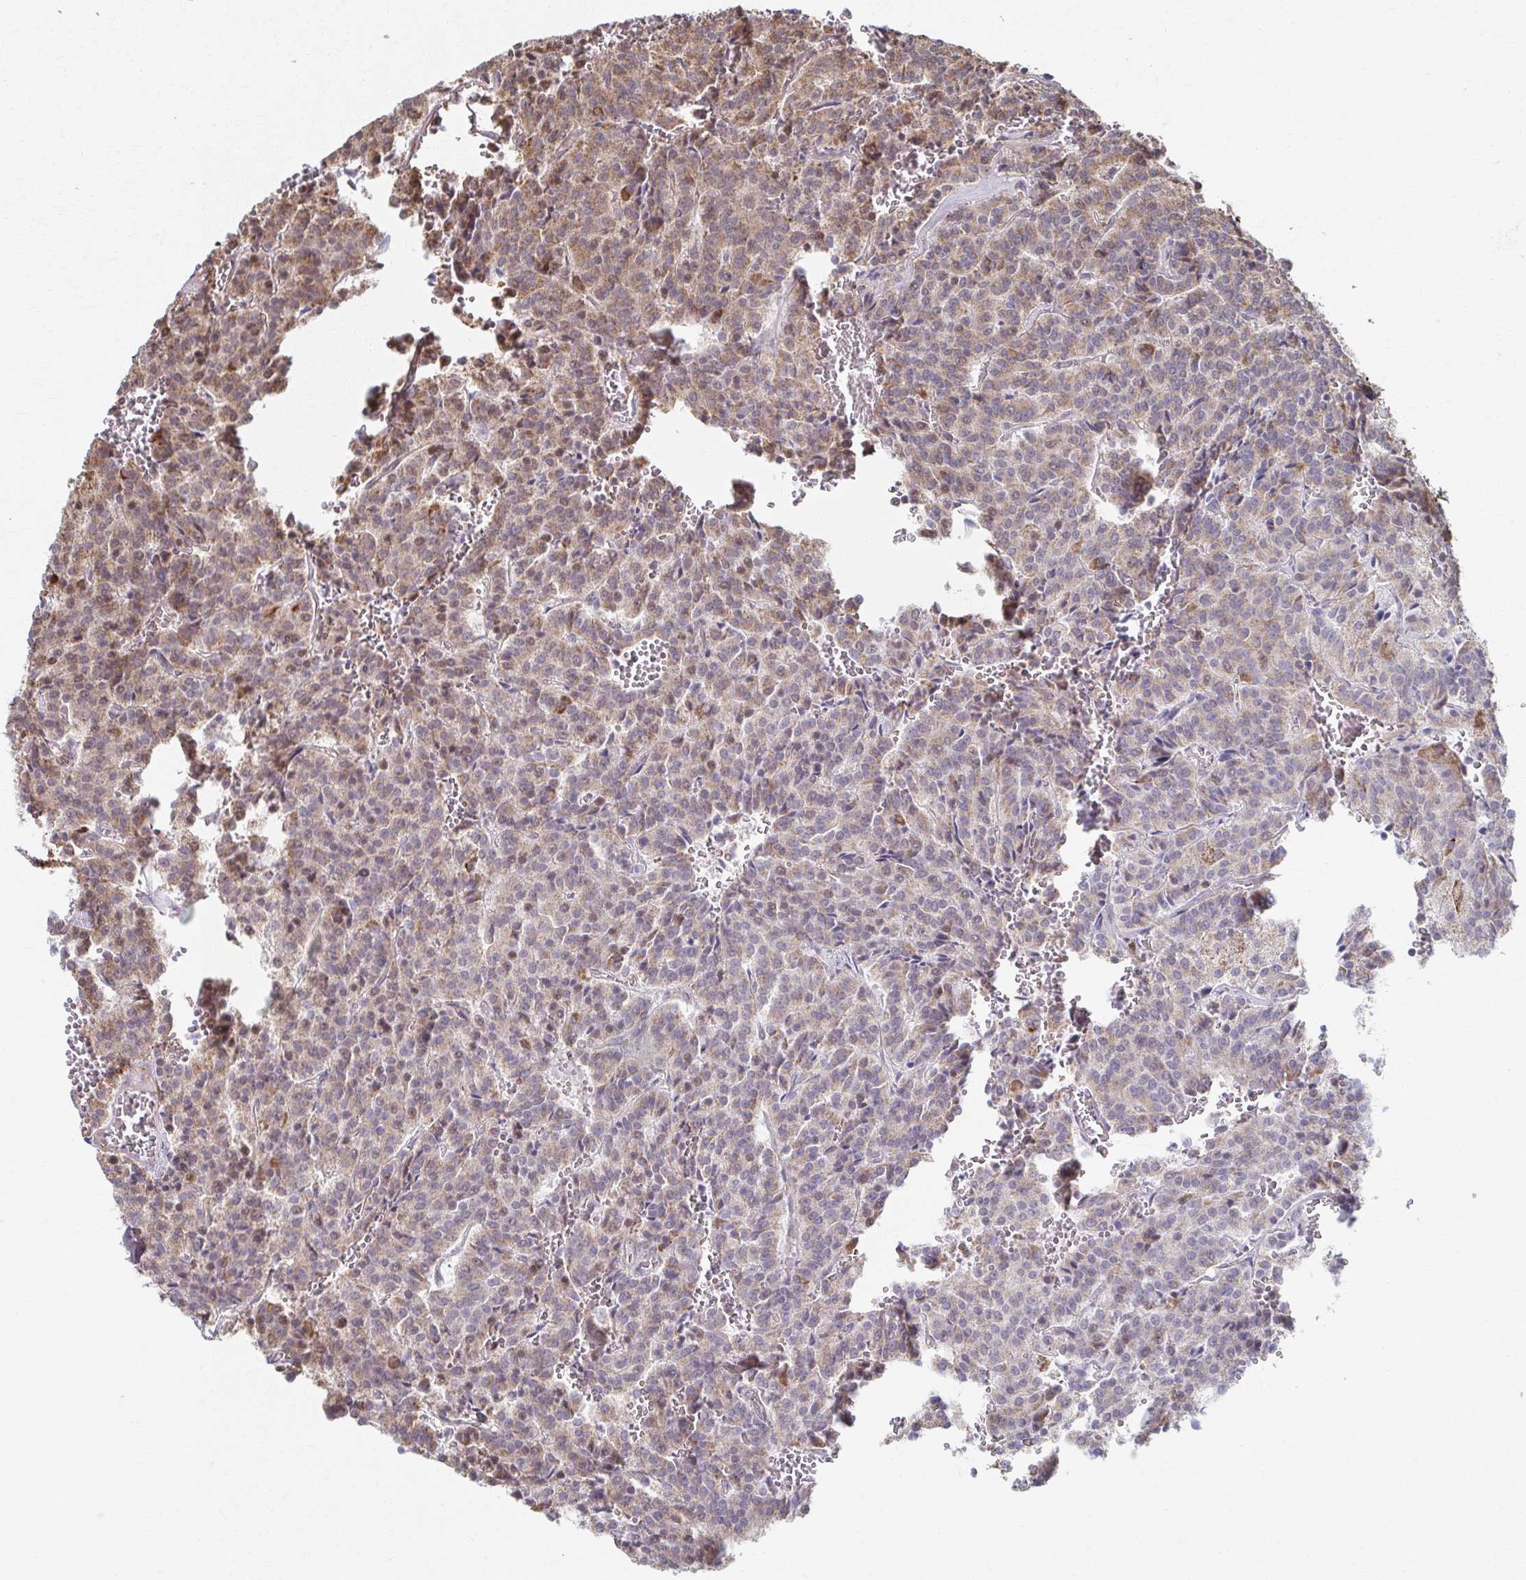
{"staining": {"intensity": "weak", "quantity": ">75%", "location": "cytoplasmic/membranous"}, "tissue": "carcinoid", "cell_type": "Tumor cells", "image_type": "cancer", "snomed": [{"axis": "morphology", "description": "Carcinoid, malignant, NOS"}, {"axis": "topography", "description": "Lung"}], "caption": "A photomicrograph showing weak cytoplasmic/membranous expression in about >75% of tumor cells in carcinoid, as visualized by brown immunohistochemical staining.", "gene": "KLHL34", "patient": {"sex": "male", "age": 70}}